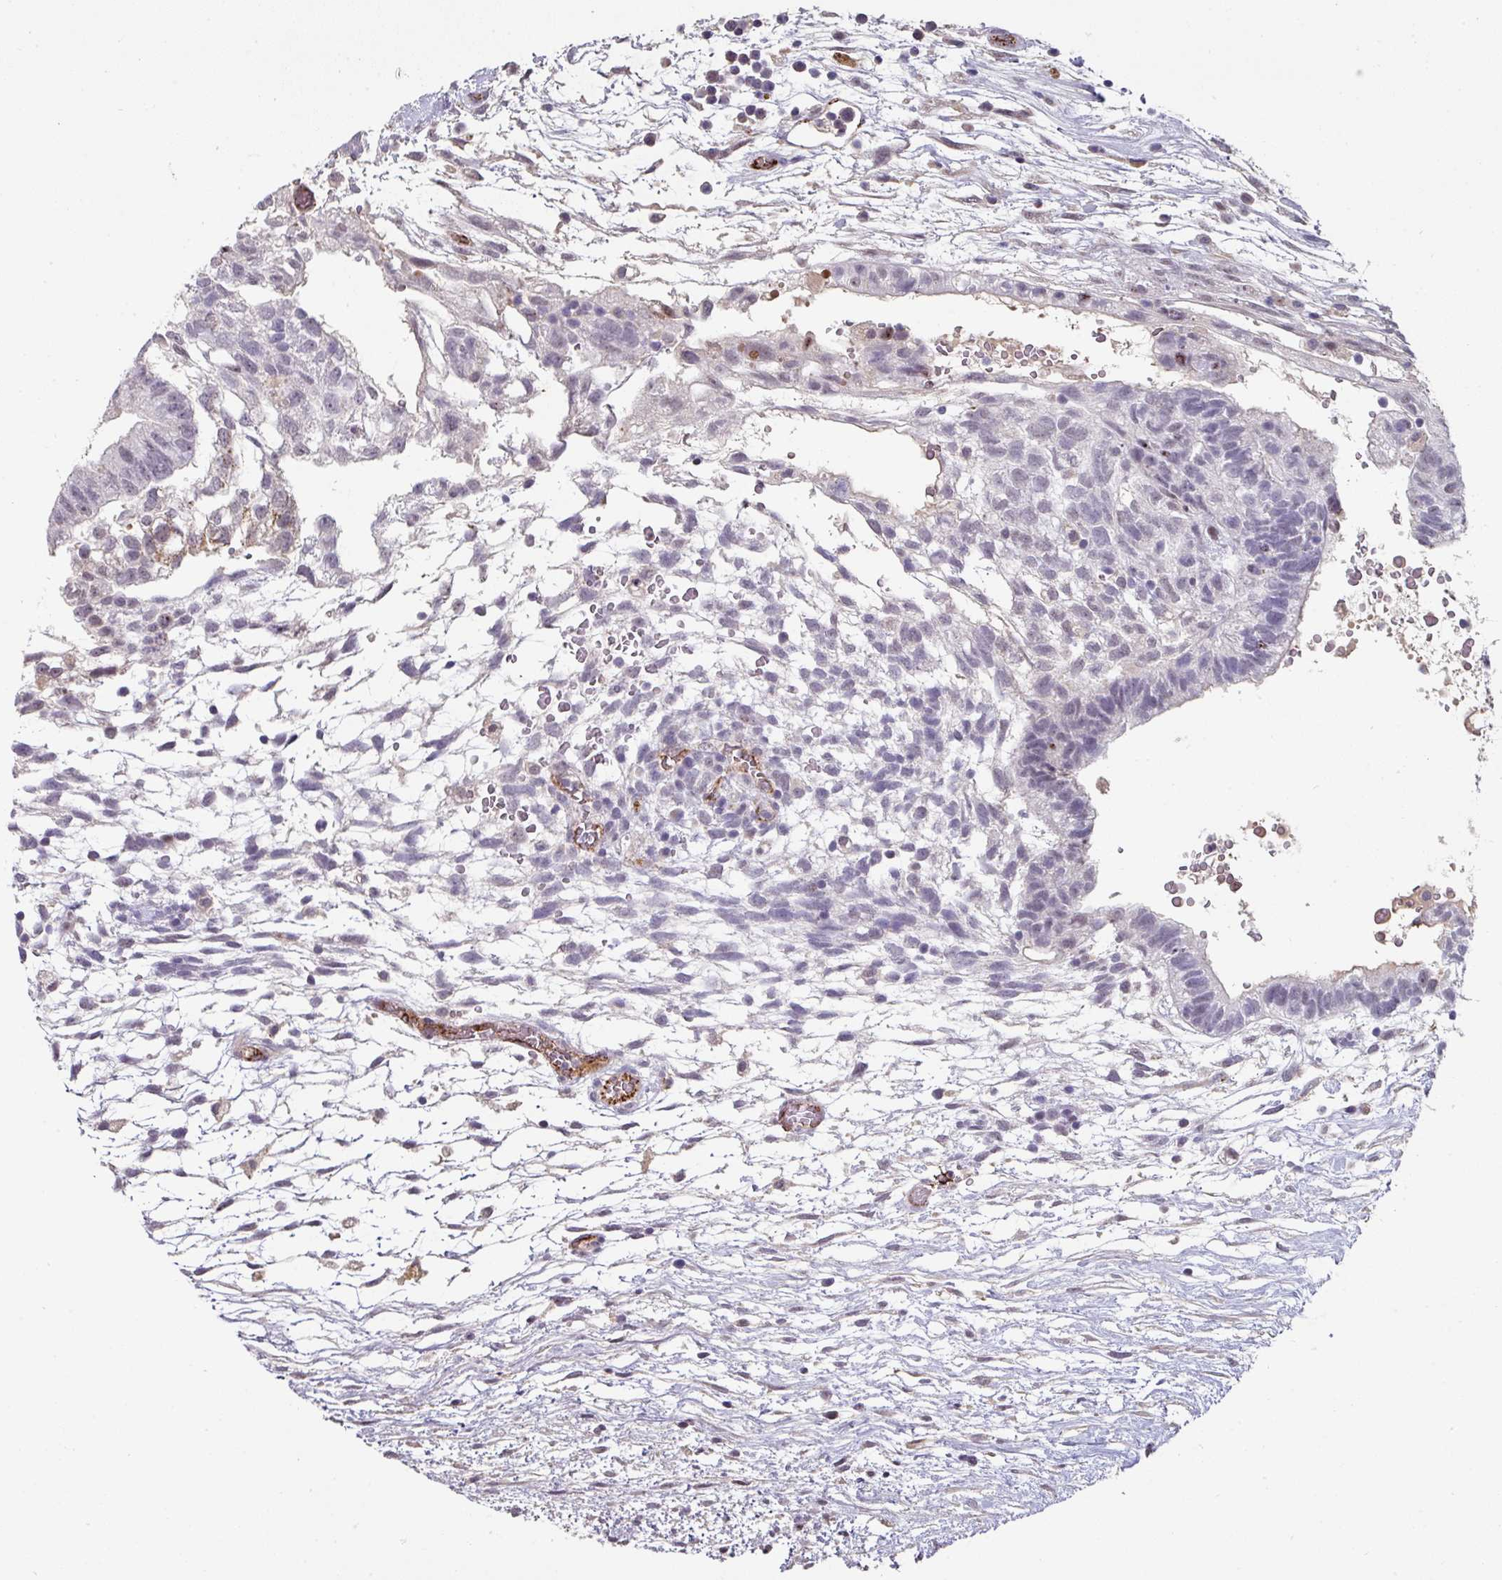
{"staining": {"intensity": "negative", "quantity": "none", "location": "none"}, "tissue": "testis cancer", "cell_type": "Tumor cells", "image_type": "cancer", "snomed": [{"axis": "morphology", "description": "Carcinoma, Embryonal, NOS"}, {"axis": "topography", "description": "Testis"}], "caption": "Tumor cells are negative for protein expression in human testis embryonal carcinoma.", "gene": "SIDT2", "patient": {"sex": "male", "age": 32}}